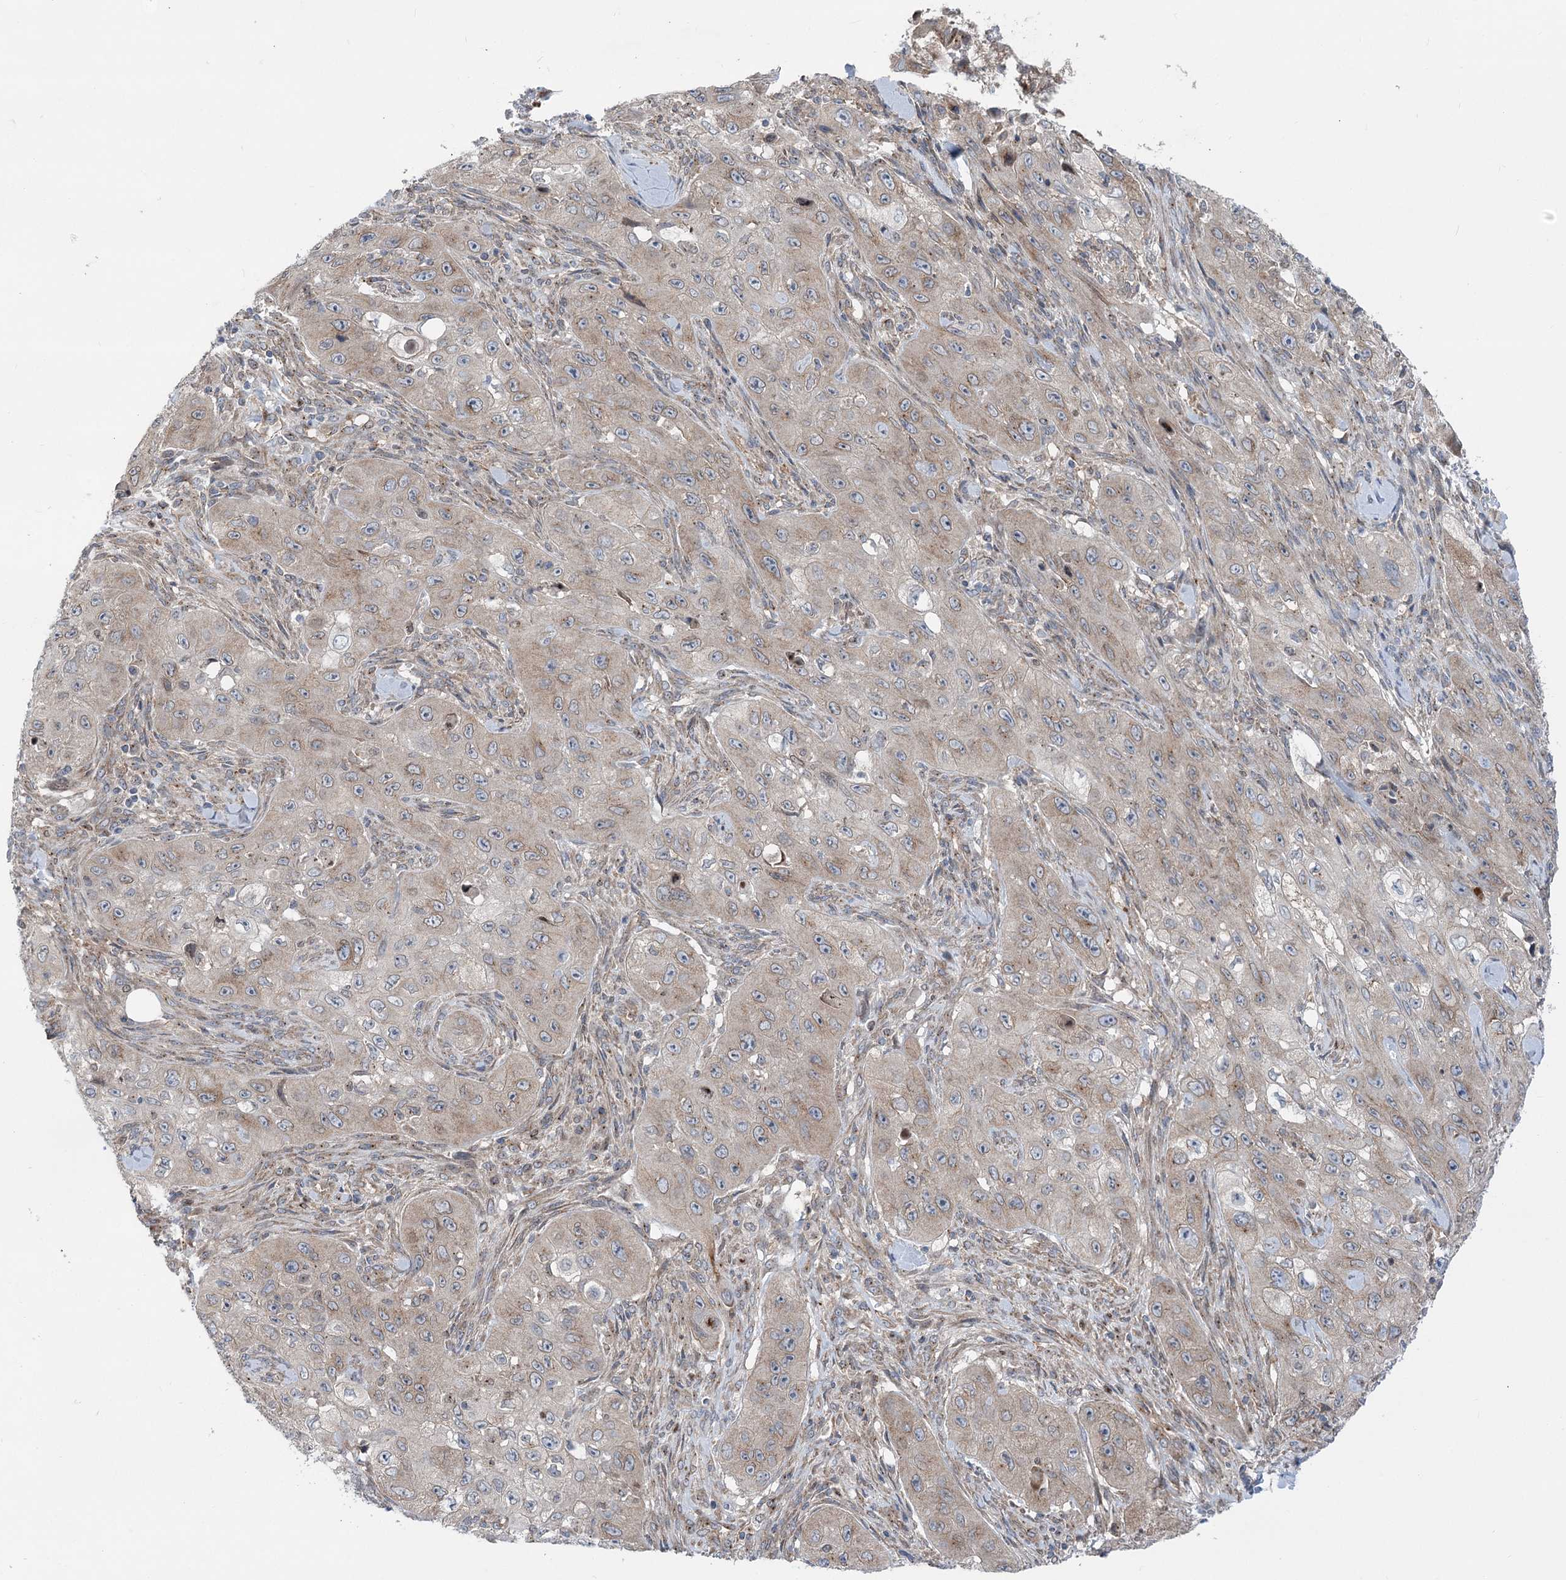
{"staining": {"intensity": "weak", "quantity": ">75%", "location": "cytoplasmic/membranous"}, "tissue": "skin cancer", "cell_type": "Tumor cells", "image_type": "cancer", "snomed": [{"axis": "morphology", "description": "Squamous cell carcinoma, NOS"}, {"axis": "topography", "description": "Skin"}, {"axis": "topography", "description": "Subcutis"}], "caption": "Immunohistochemistry (IHC) histopathology image of neoplastic tissue: skin squamous cell carcinoma stained using immunohistochemistry demonstrates low levels of weak protein expression localized specifically in the cytoplasmic/membranous of tumor cells, appearing as a cytoplasmic/membranous brown color.", "gene": "SCN11A", "patient": {"sex": "male", "age": 73}}